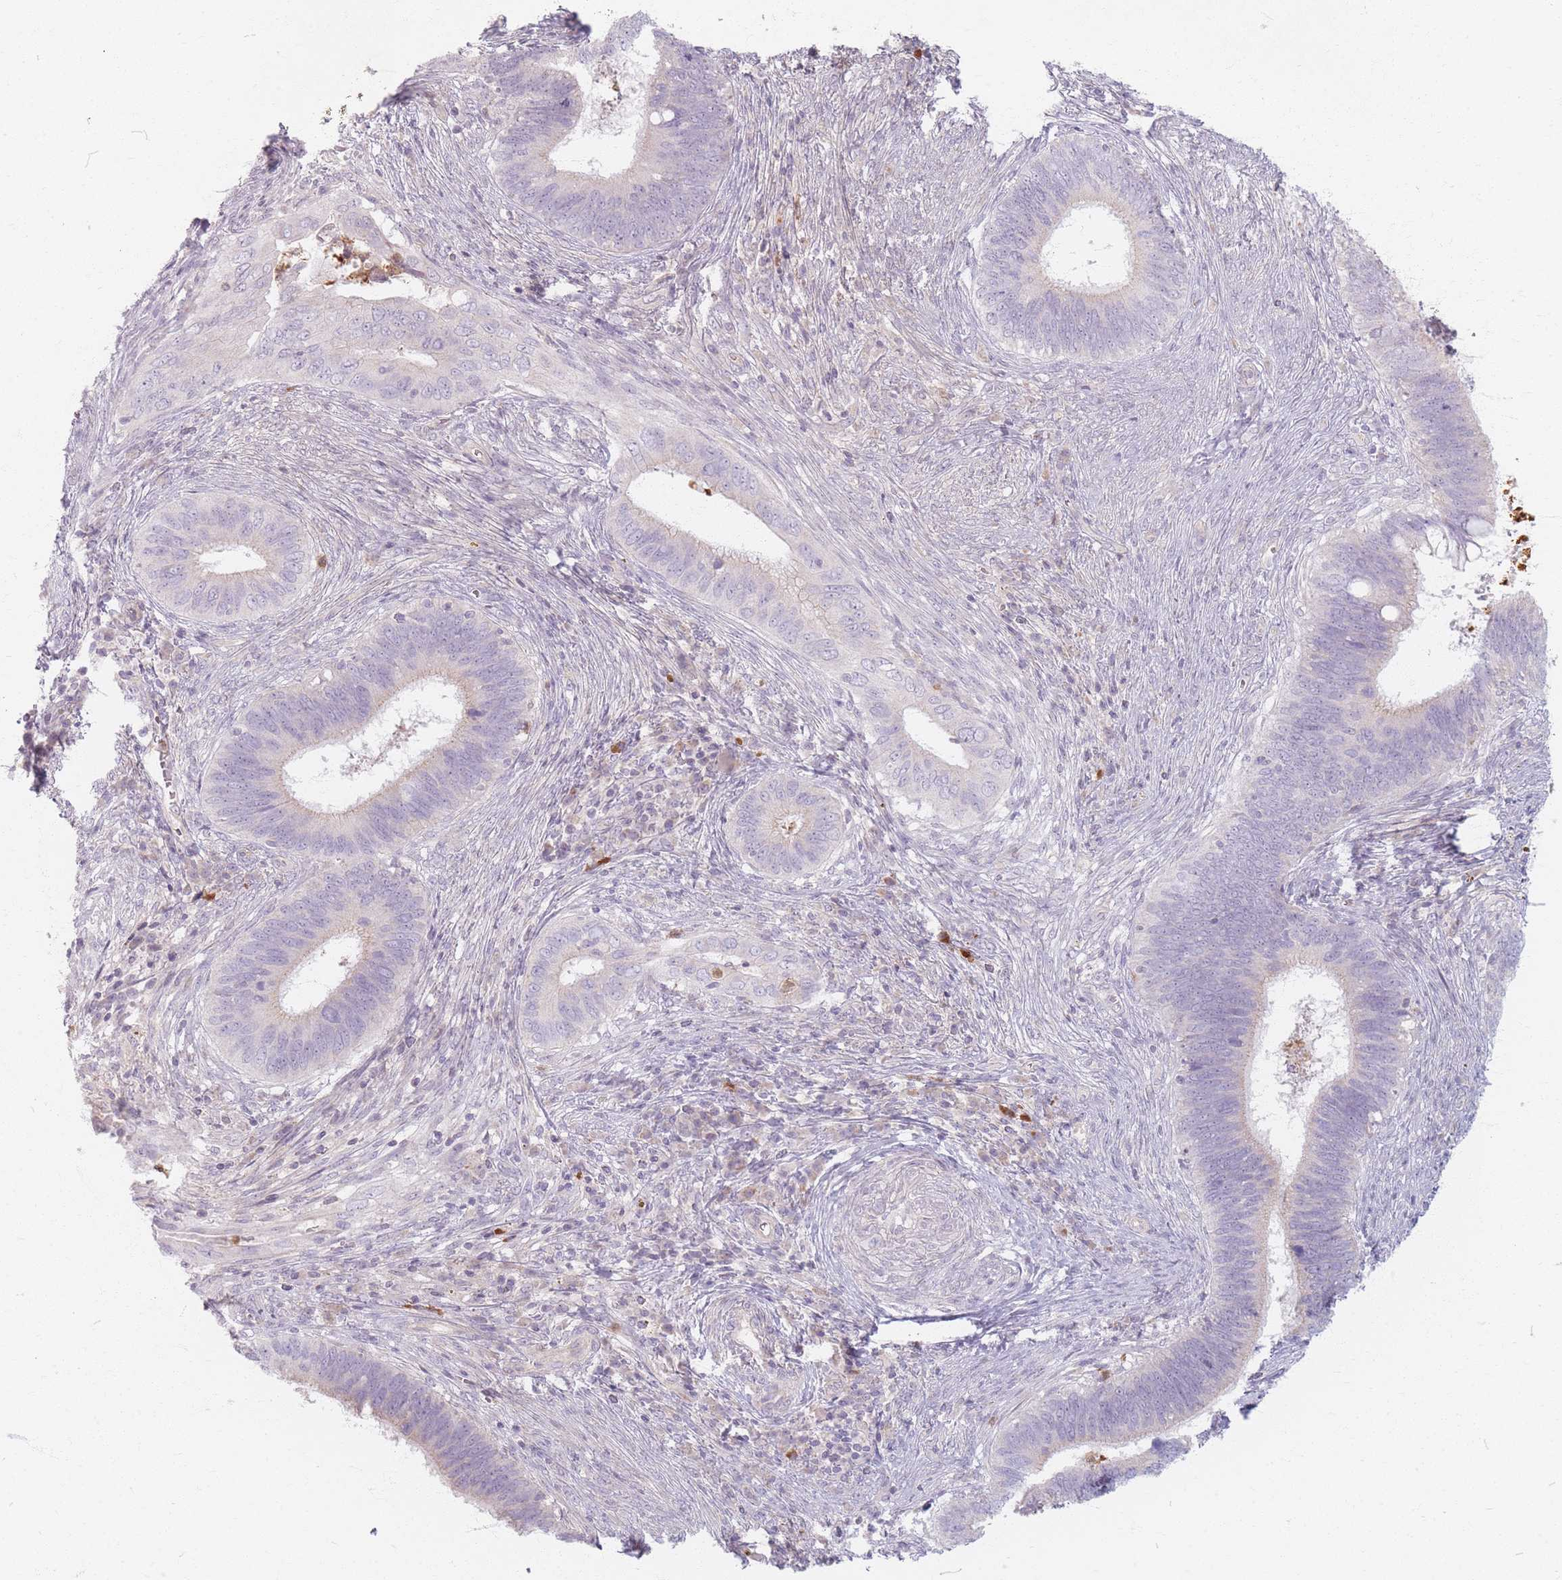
{"staining": {"intensity": "negative", "quantity": "none", "location": "none"}, "tissue": "cervical cancer", "cell_type": "Tumor cells", "image_type": "cancer", "snomed": [{"axis": "morphology", "description": "Adenocarcinoma, NOS"}, {"axis": "topography", "description": "Cervix"}], "caption": "This photomicrograph is of adenocarcinoma (cervical) stained with IHC to label a protein in brown with the nuclei are counter-stained blue. There is no expression in tumor cells.", "gene": "CHCHD7", "patient": {"sex": "female", "age": 42}}